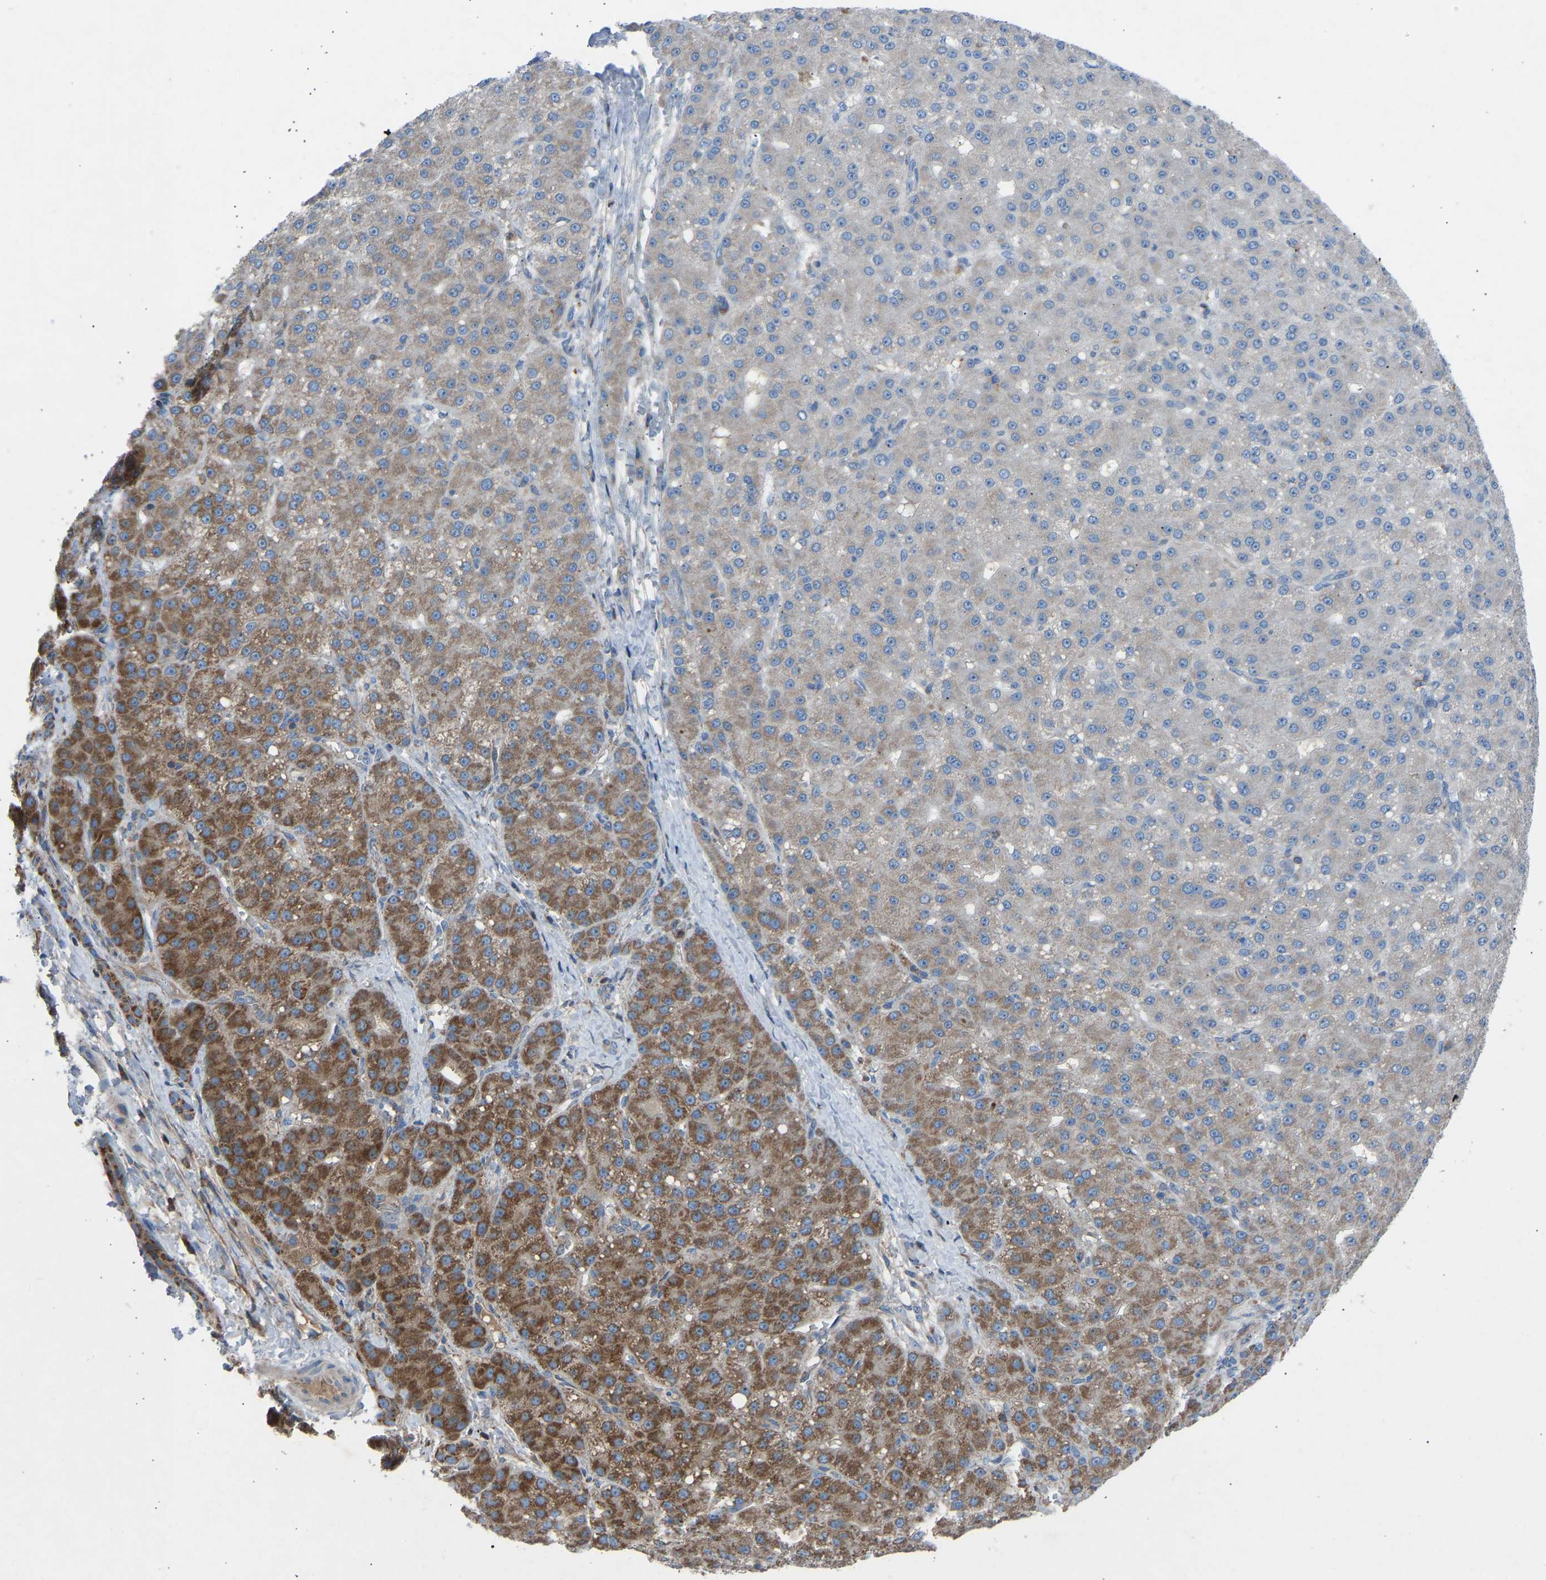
{"staining": {"intensity": "strong", "quantity": "25%-75%", "location": "cytoplasmic/membranous"}, "tissue": "liver cancer", "cell_type": "Tumor cells", "image_type": "cancer", "snomed": [{"axis": "morphology", "description": "Carcinoma, Hepatocellular, NOS"}, {"axis": "topography", "description": "Liver"}], "caption": "Brown immunohistochemical staining in human hepatocellular carcinoma (liver) demonstrates strong cytoplasmic/membranous positivity in about 25%-75% of tumor cells. (IHC, brightfield microscopy, high magnification).", "gene": "GRK6", "patient": {"sex": "male", "age": 67}}